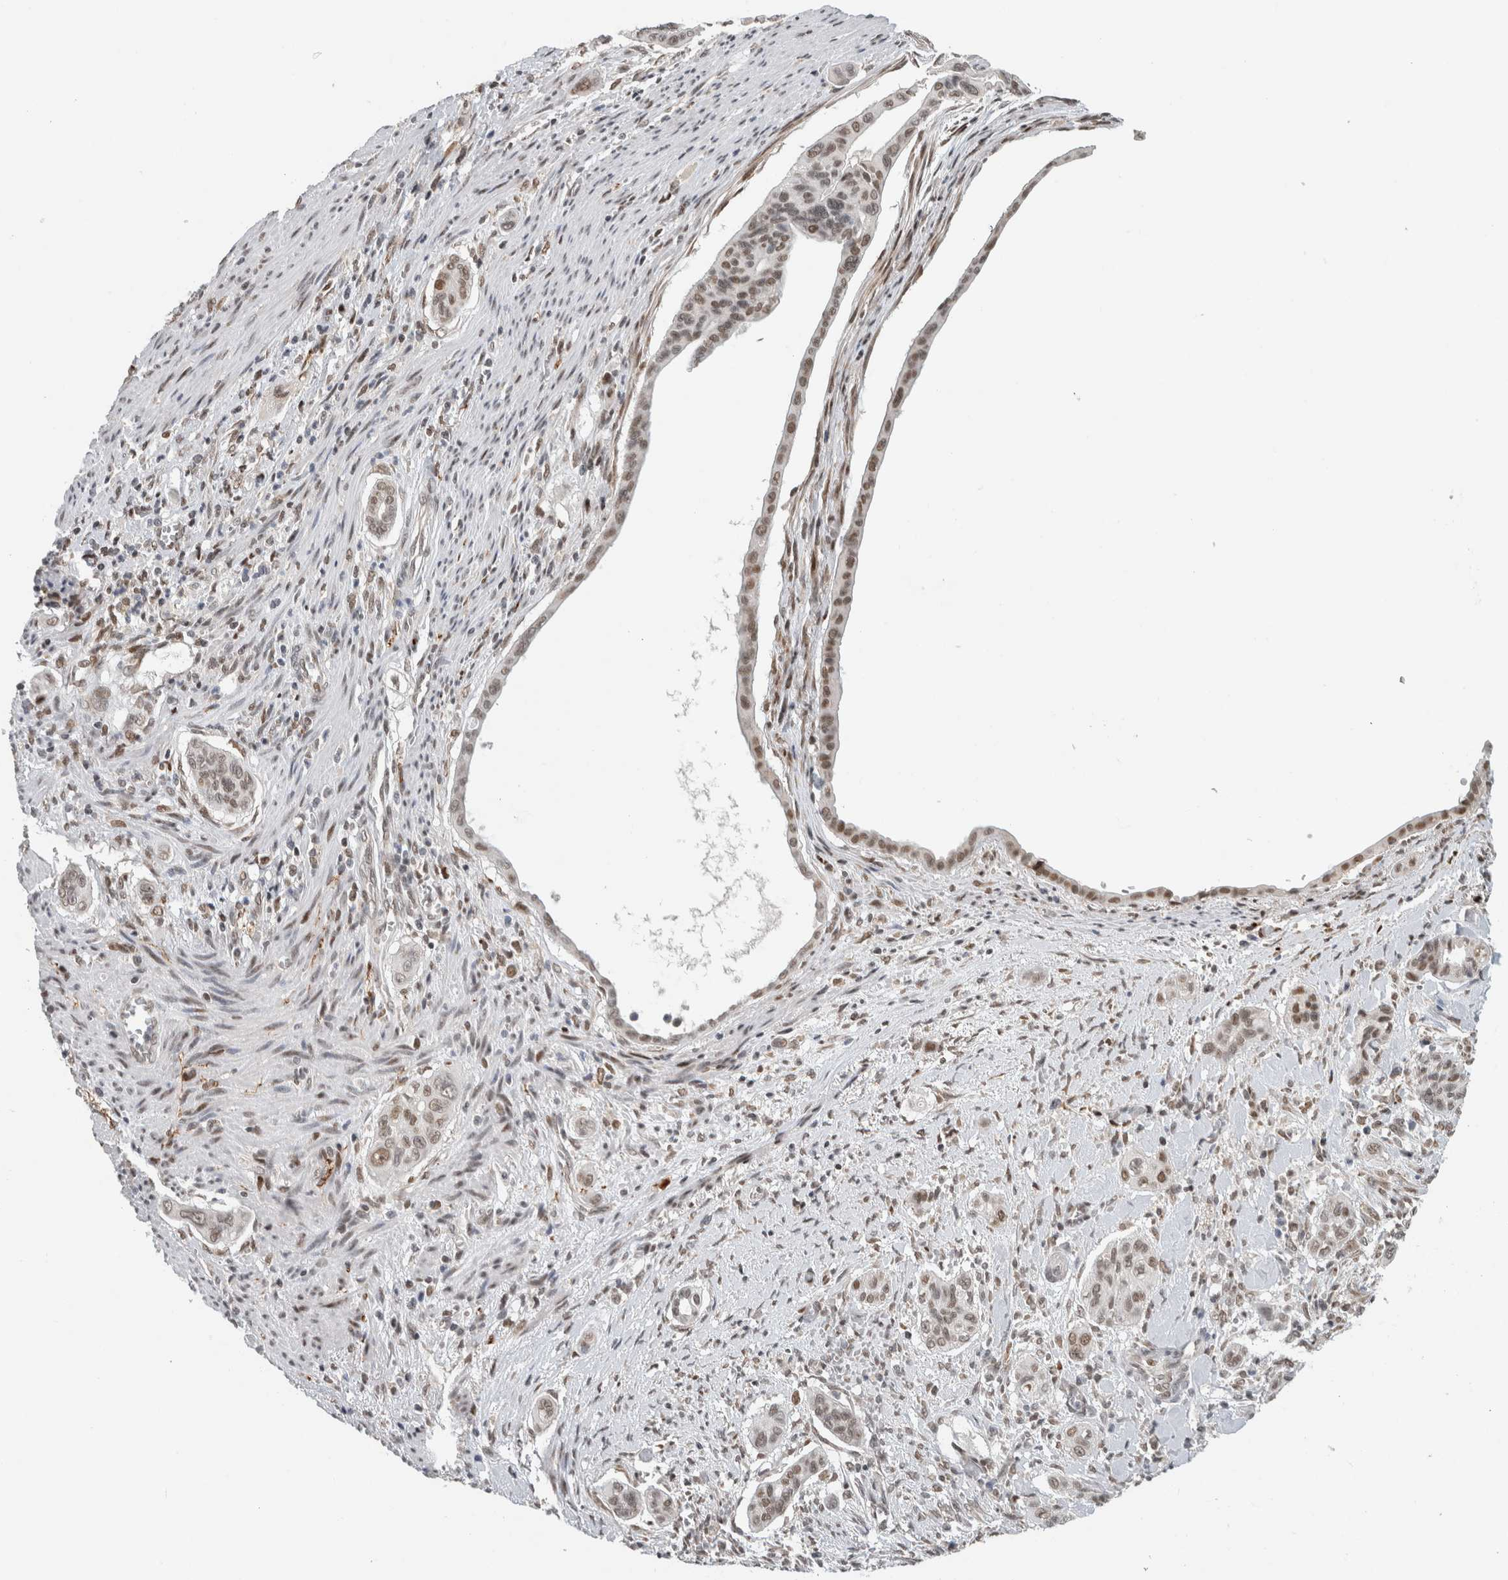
{"staining": {"intensity": "weak", "quantity": ">75%", "location": "nuclear"}, "tissue": "pancreatic cancer", "cell_type": "Tumor cells", "image_type": "cancer", "snomed": [{"axis": "morphology", "description": "Adenocarcinoma, NOS"}, {"axis": "topography", "description": "Pancreas"}], "caption": "Immunohistochemical staining of human pancreatic adenocarcinoma demonstrates low levels of weak nuclear expression in about >75% of tumor cells. The staining was performed using DAB to visualize the protein expression in brown, while the nuclei were stained in blue with hematoxylin (Magnification: 20x).", "gene": "HNRNPR", "patient": {"sex": "male", "age": 77}}